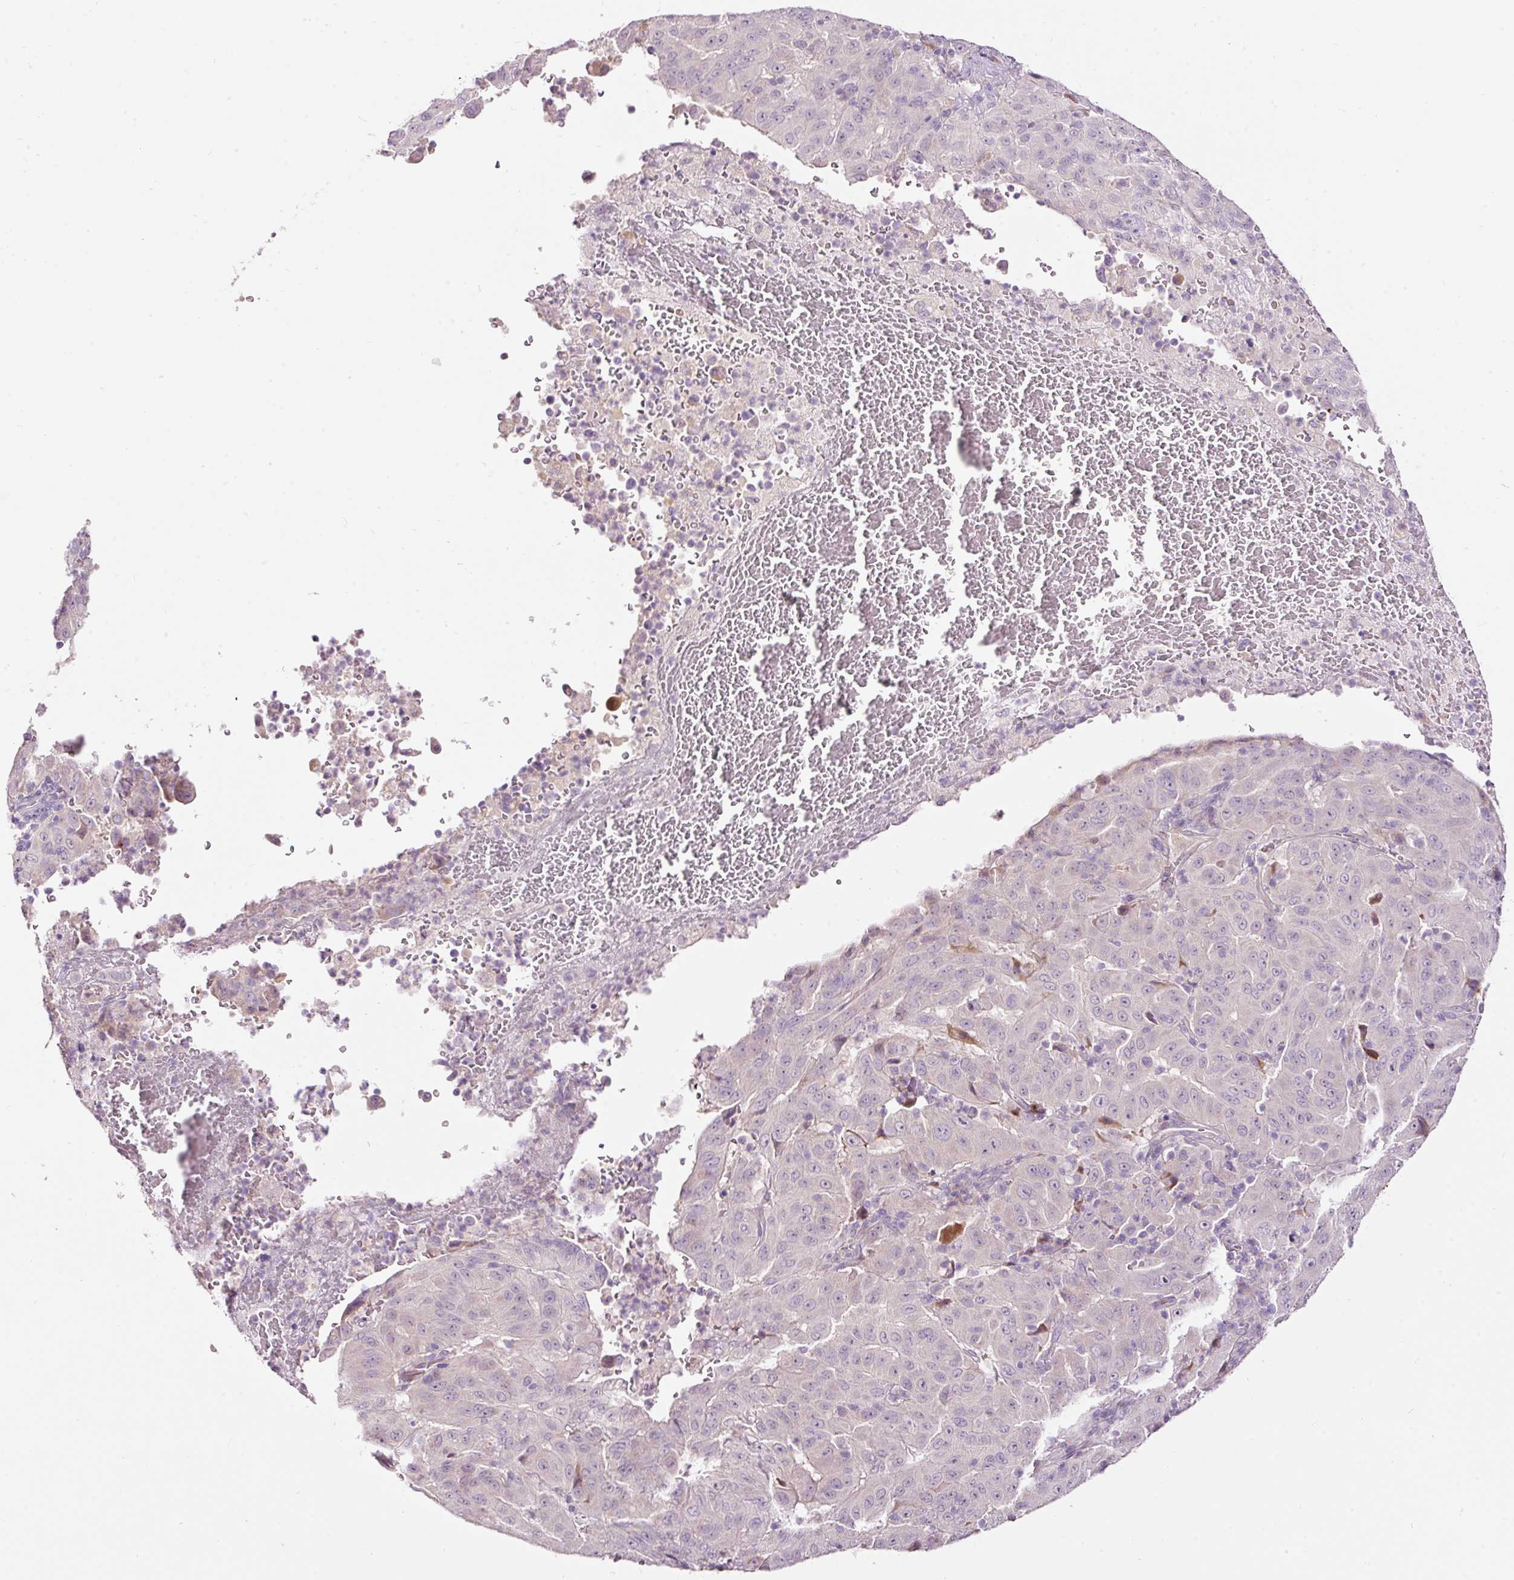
{"staining": {"intensity": "negative", "quantity": "none", "location": "none"}, "tissue": "pancreatic cancer", "cell_type": "Tumor cells", "image_type": "cancer", "snomed": [{"axis": "morphology", "description": "Adenocarcinoma, NOS"}, {"axis": "topography", "description": "Pancreas"}], "caption": "Human pancreatic cancer stained for a protein using immunohistochemistry (IHC) exhibits no staining in tumor cells.", "gene": "RSPO2", "patient": {"sex": "male", "age": 63}}